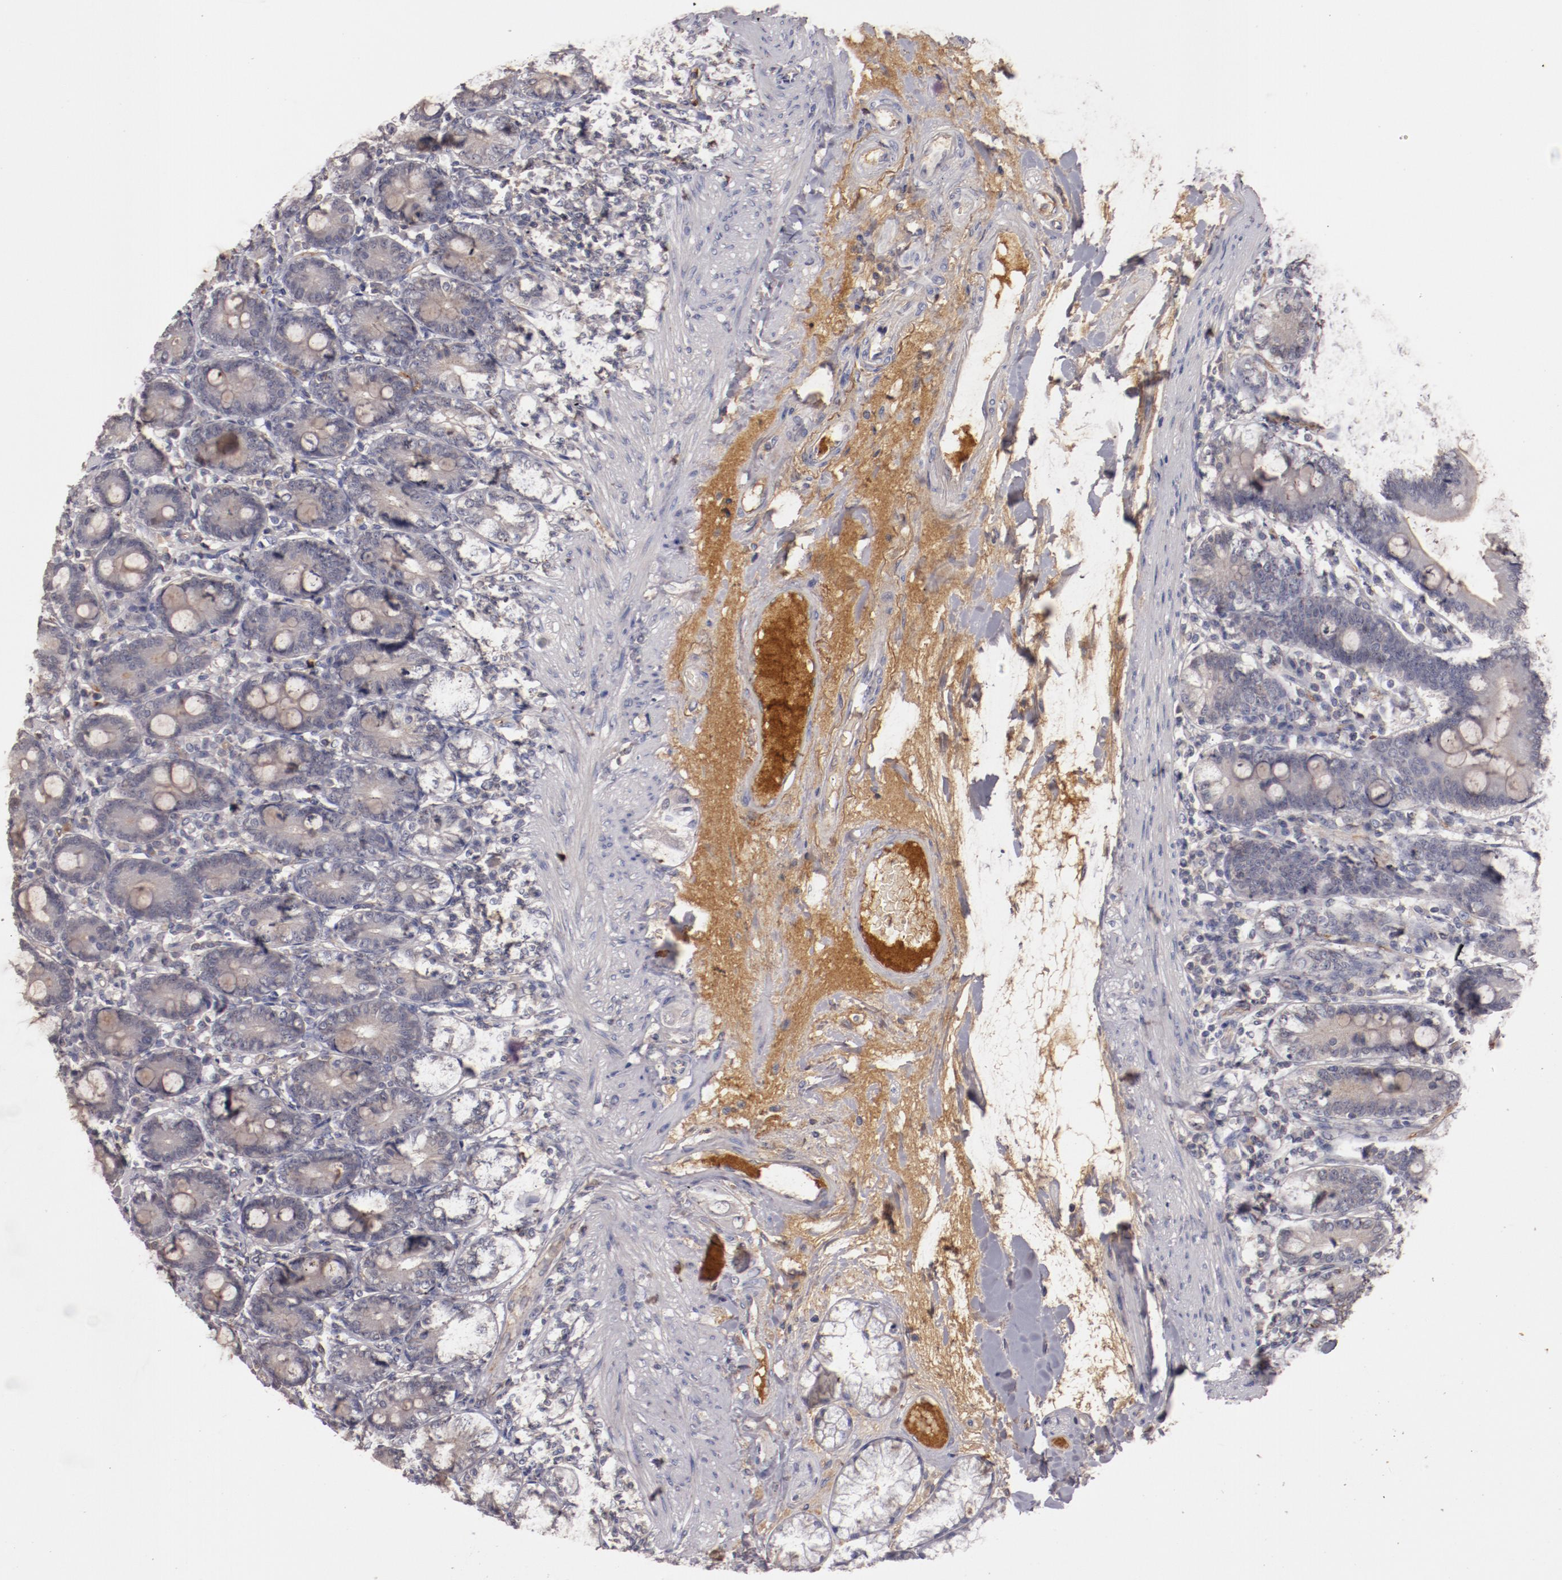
{"staining": {"intensity": "weak", "quantity": "<25%", "location": "cytoplasmic/membranous"}, "tissue": "duodenum", "cell_type": "Glandular cells", "image_type": "normal", "snomed": [{"axis": "morphology", "description": "Normal tissue, NOS"}, {"axis": "topography", "description": "Duodenum"}], "caption": "The IHC image has no significant positivity in glandular cells of duodenum.", "gene": "MBL2", "patient": {"sex": "female", "age": 64}}